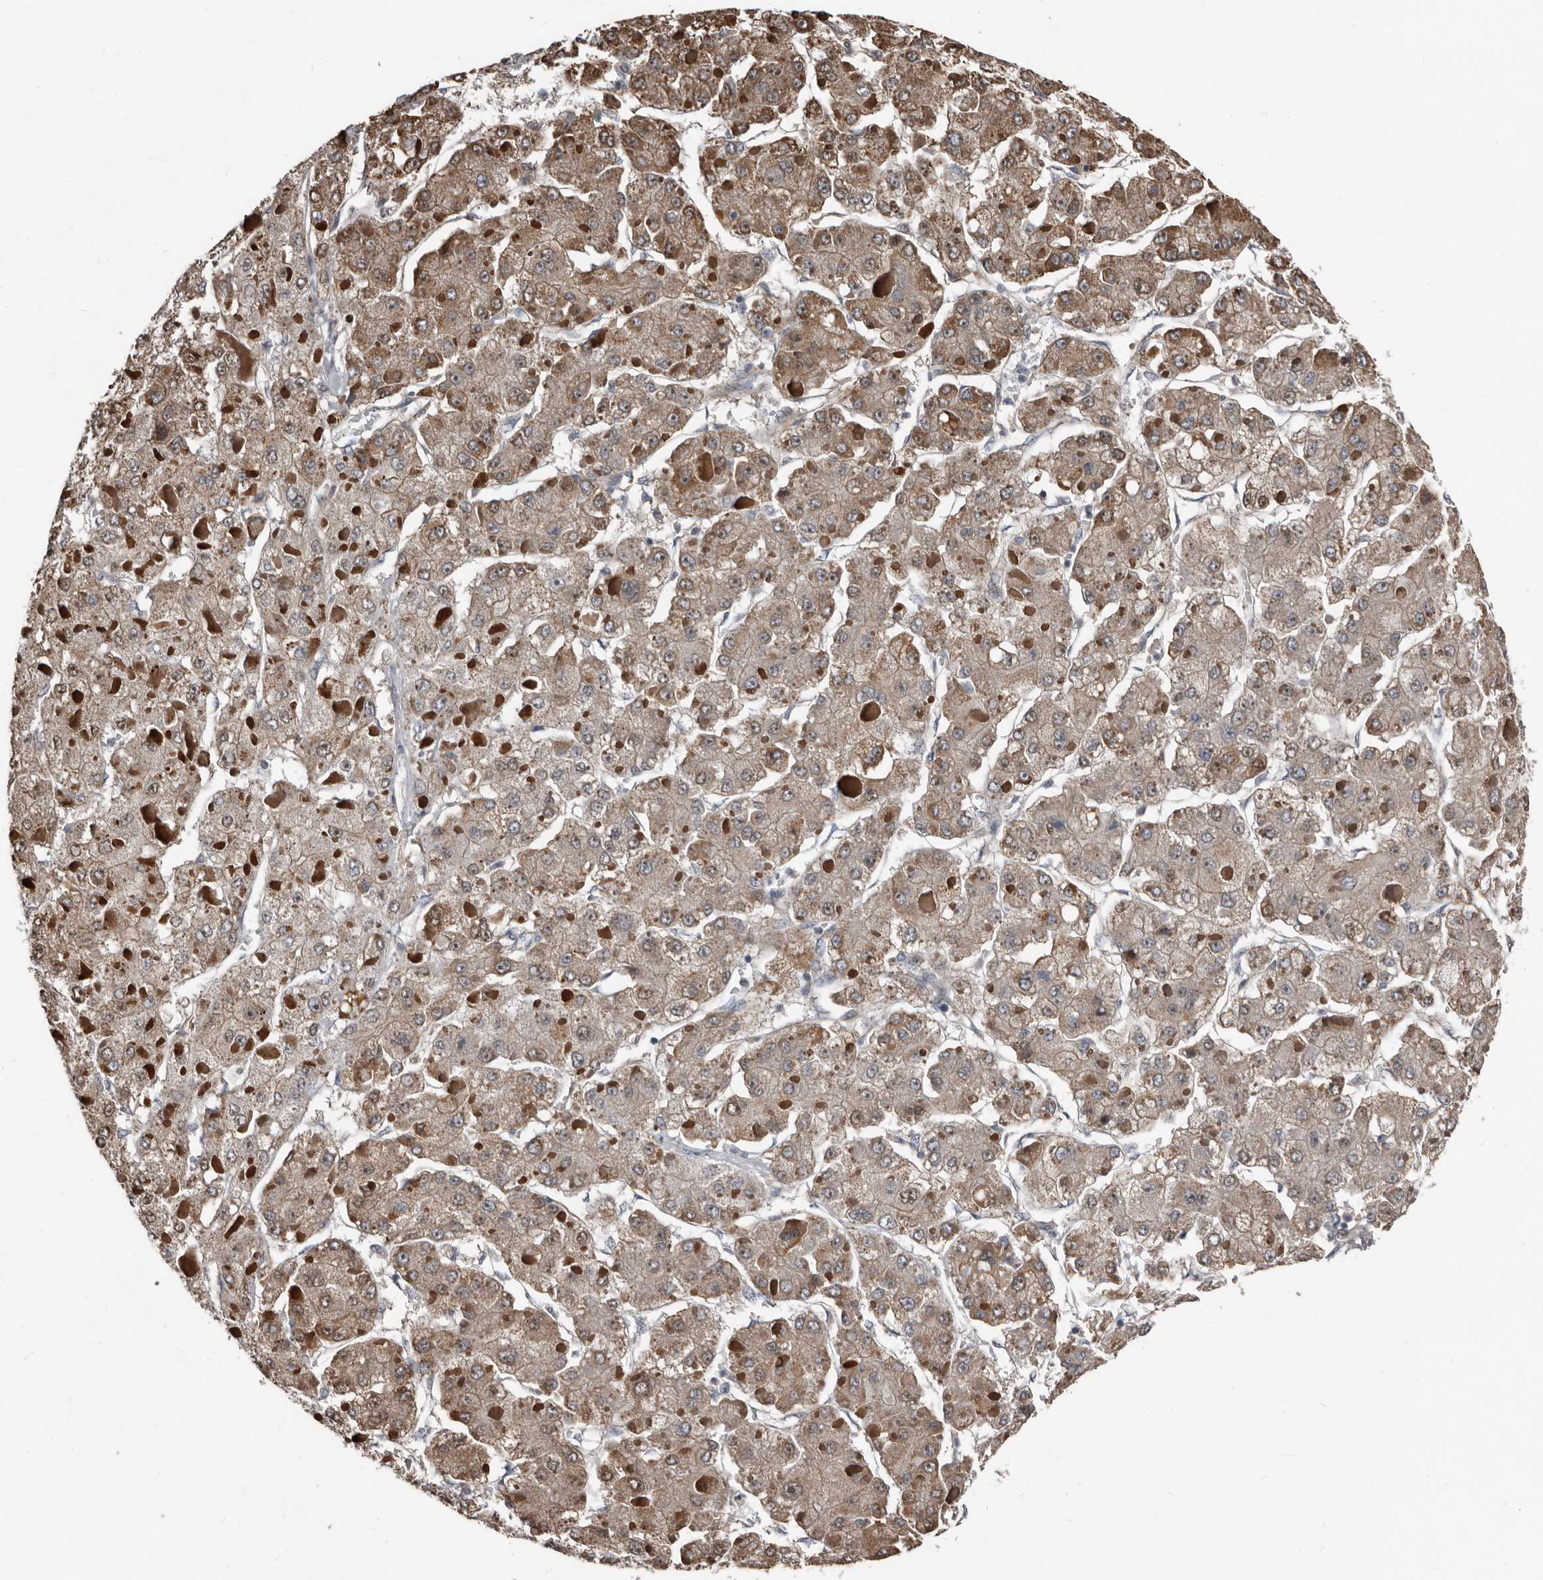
{"staining": {"intensity": "moderate", "quantity": "25%-75%", "location": "cytoplasmic/membranous"}, "tissue": "liver cancer", "cell_type": "Tumor cells", "image_type": "cancer", "snomed": [{"axis": "morphology", "description": "Carcinoma, Hepatocellular, NOS"}, {"axis": "topography", "description": "Liver"}], "caption": "Protein expression analysis of human liver hepatocellular carcinoma reveals moderate cytoplasmic/membranous staining in approximately 25%-75% of tumor cells.", "gene": "DHPS", "patient": {"sex": "female", "age": 73}}